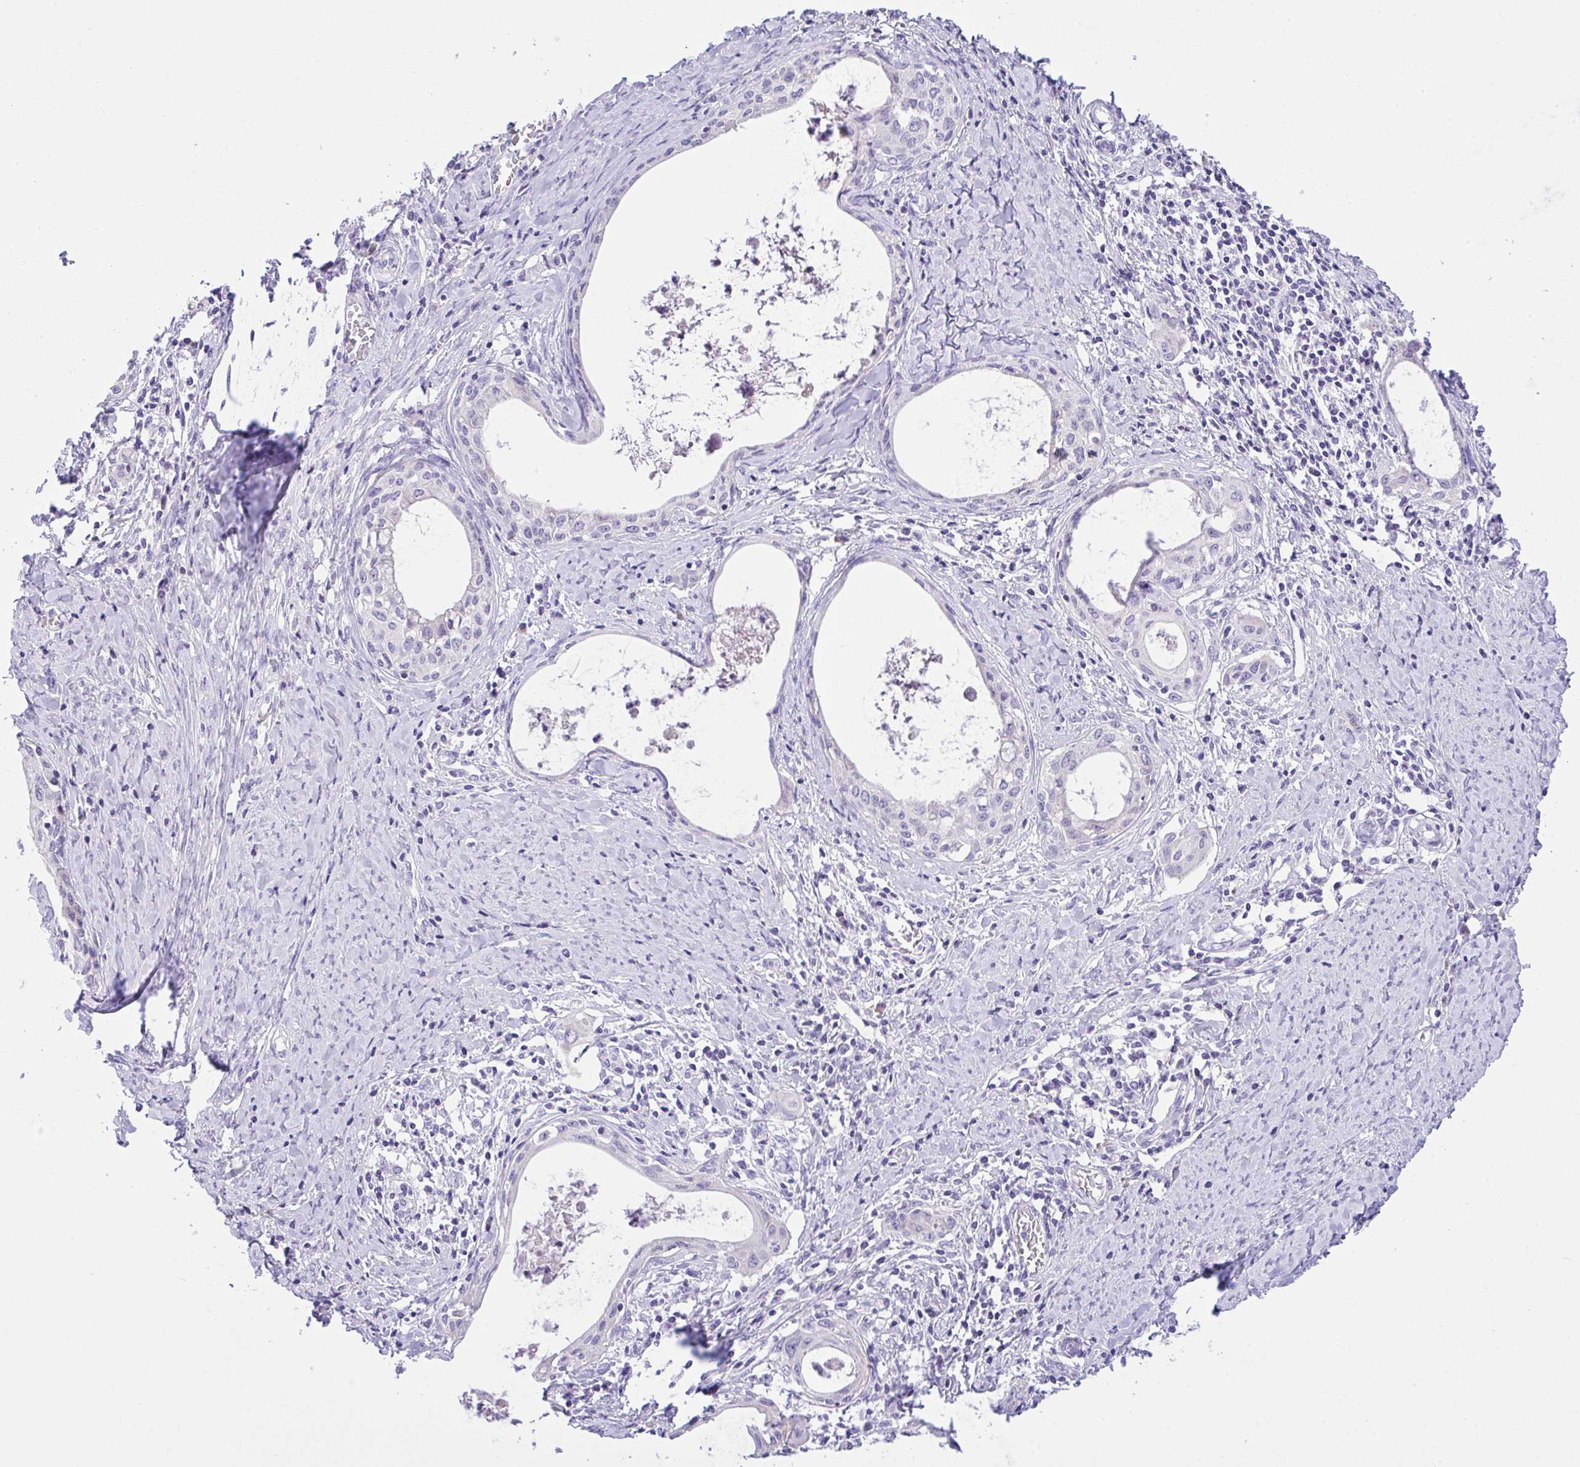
{"staining": {"intensity": "negative", "quantity": "none", "location": "none"}, "tissue": "cervical cancer", "cell_type": "Tumor cells", "image_type": "cancer", "snomed": [{"axis": "morphology", "description": "Squamous cell carcinoma, NOS"}, {"axis": "morphology", "description": "Adenocarcinoma, NOS"}, {"axis": "topography", "description": "Cervix"}], "caption": "The image reveals no staining of tumor cells in cervical adenocarcinoma.", "gene": "FBXL20", "patient": {"sex": "female", "age": 52}}